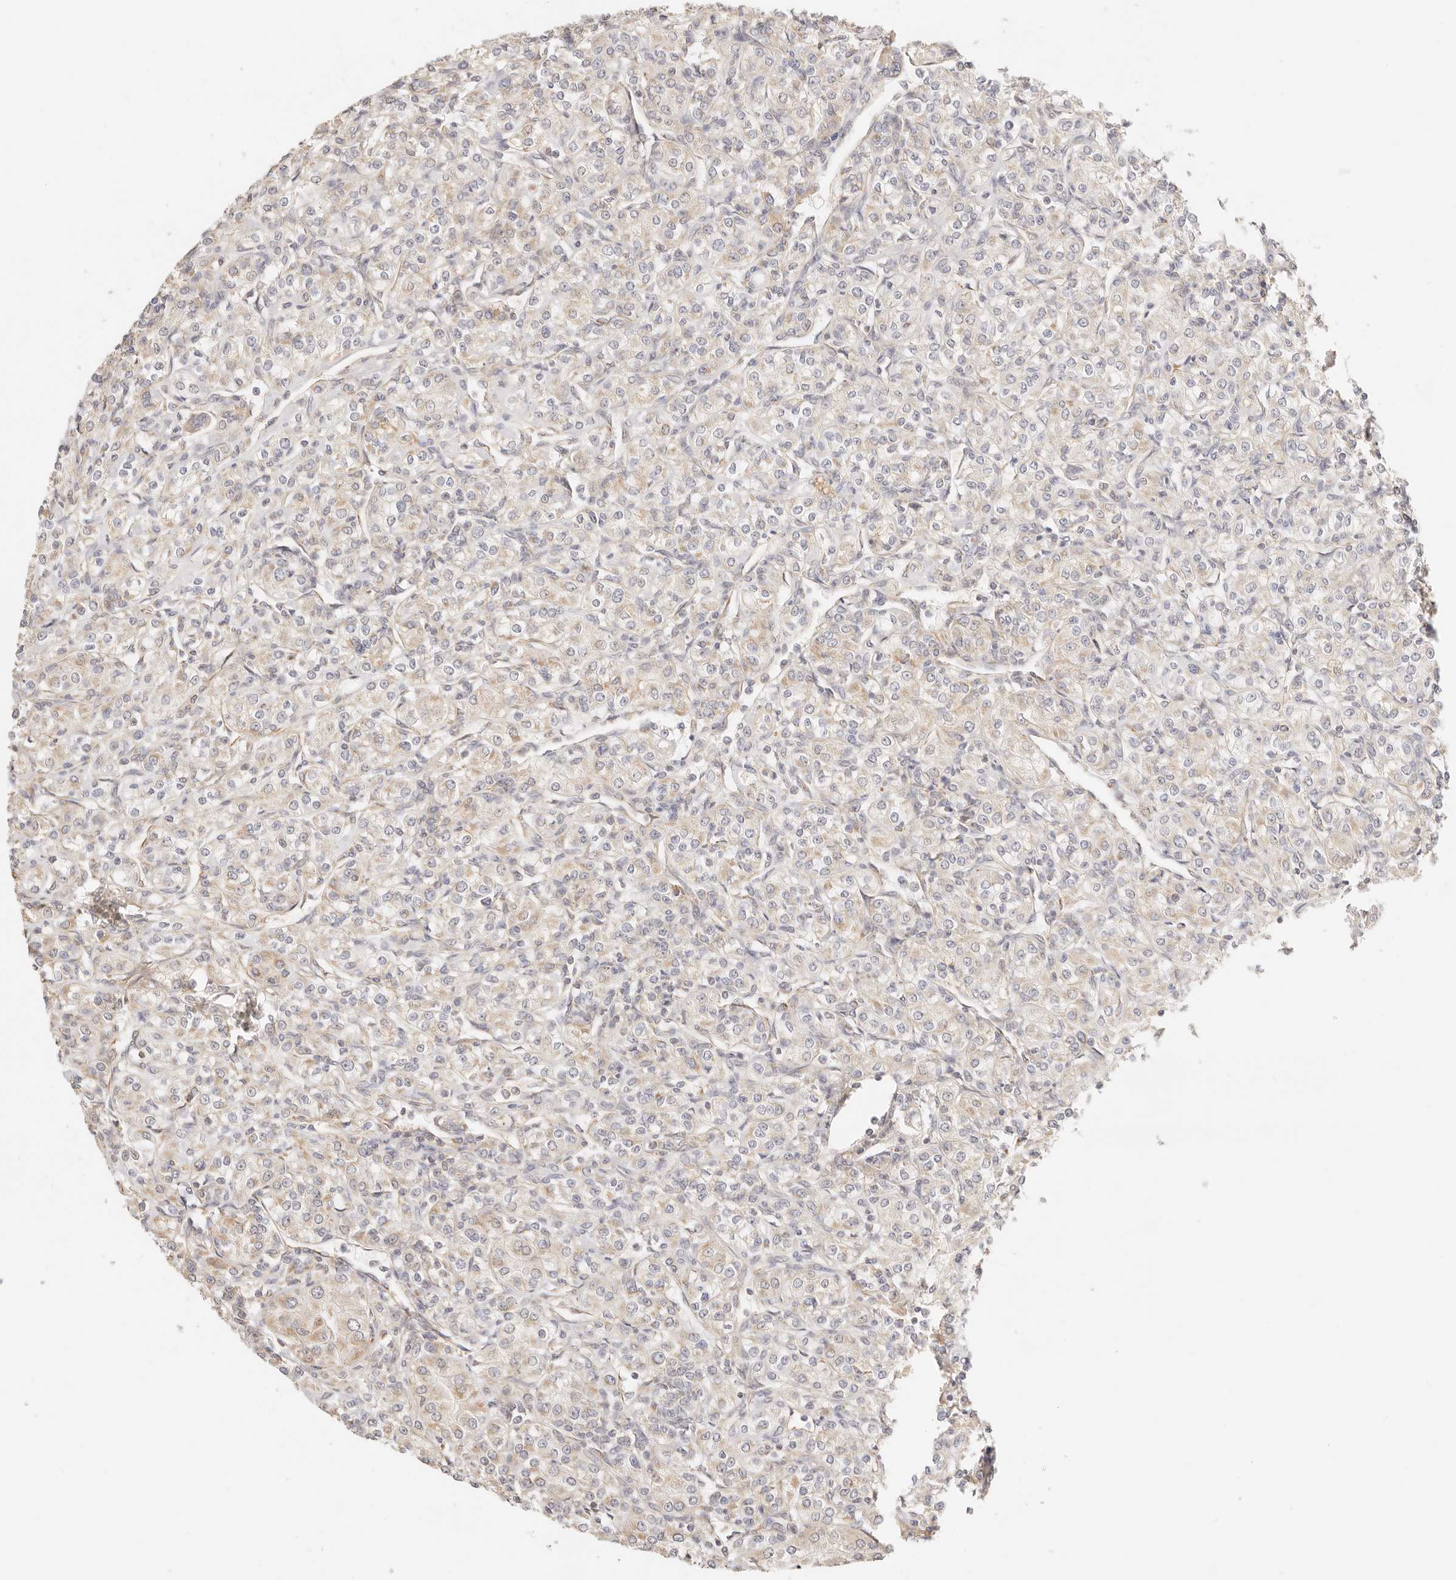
{"staining": {"intensity": "weak", "quantity": "25%-75%", "location": "cytoplasmic/membranous"}, "tissue": "renal cancer", "cell_type": "Tumor cells", "image_type": "cancer", "snomed": [{"axis": "morphology", "description": "Adenocarcinoma, NOS"}, {"axis": "topography", "description": "Kidney"}], "caption": "Immunohistochemical staining of renal adenocarcinoma displays low levels of weak cytoplasmic/membranous positivity in approximately 25%-75% of tumor cells.", "gene": "ZC3H11A", "patient": {"sex": "male", "age": 77}}